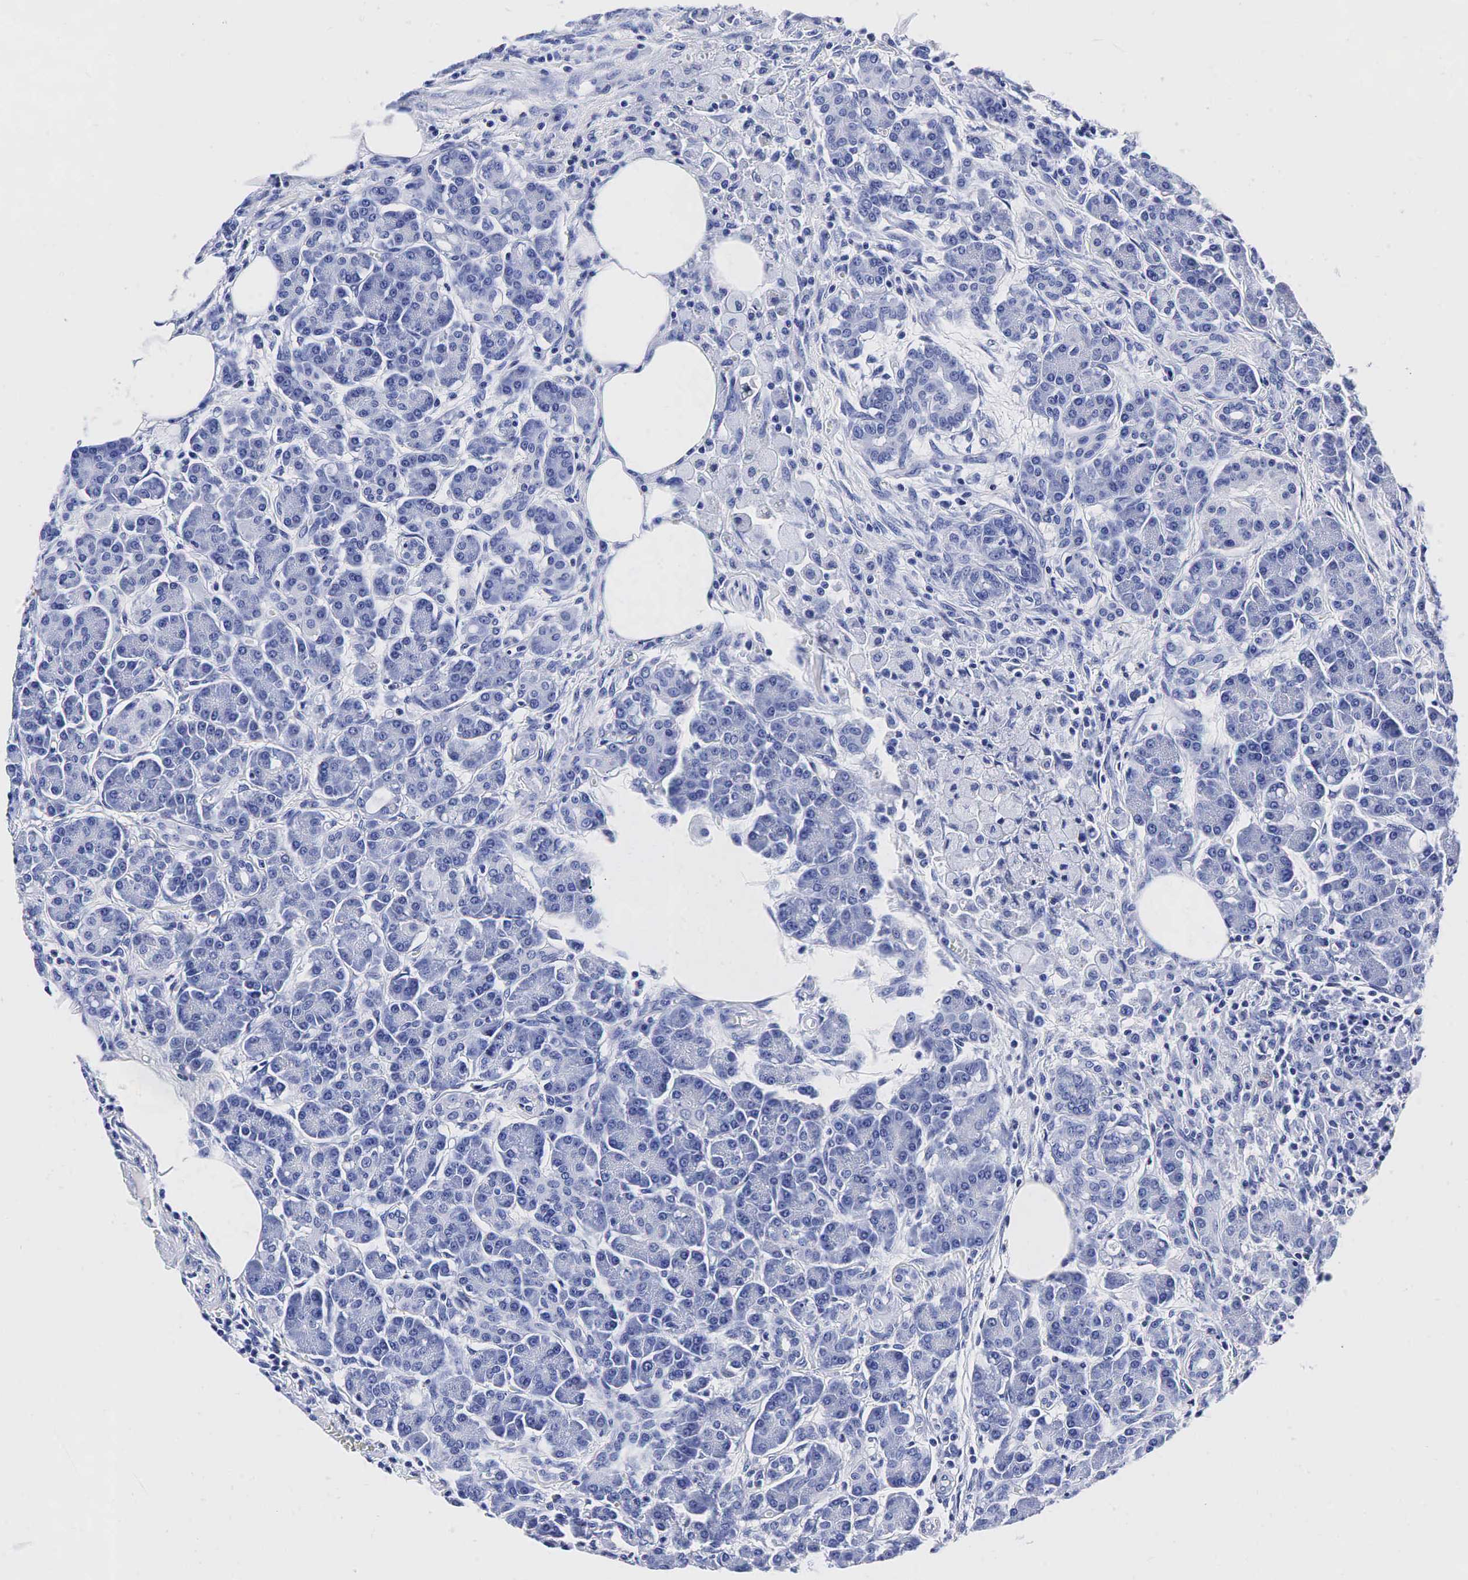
{"staining": {"intensity": "negative", "quantity": "none", "location": "none"}, "tissue": "pancreas", "cell_type": "Exocrine glandular cells", "image_type": "normal", "snomed": [{"axis": "morphology", "description": "Normal tissue, NOS"}, {"axis": "topography", "description": "Pancreas"}], "caption": "Immunohistochemistry (IHC) of unremarkable human pancreas demonstrates no positivity in exocrine glandular cells.", "gene": "ACP3", "patient": {"sex": "female", "age": 73}}